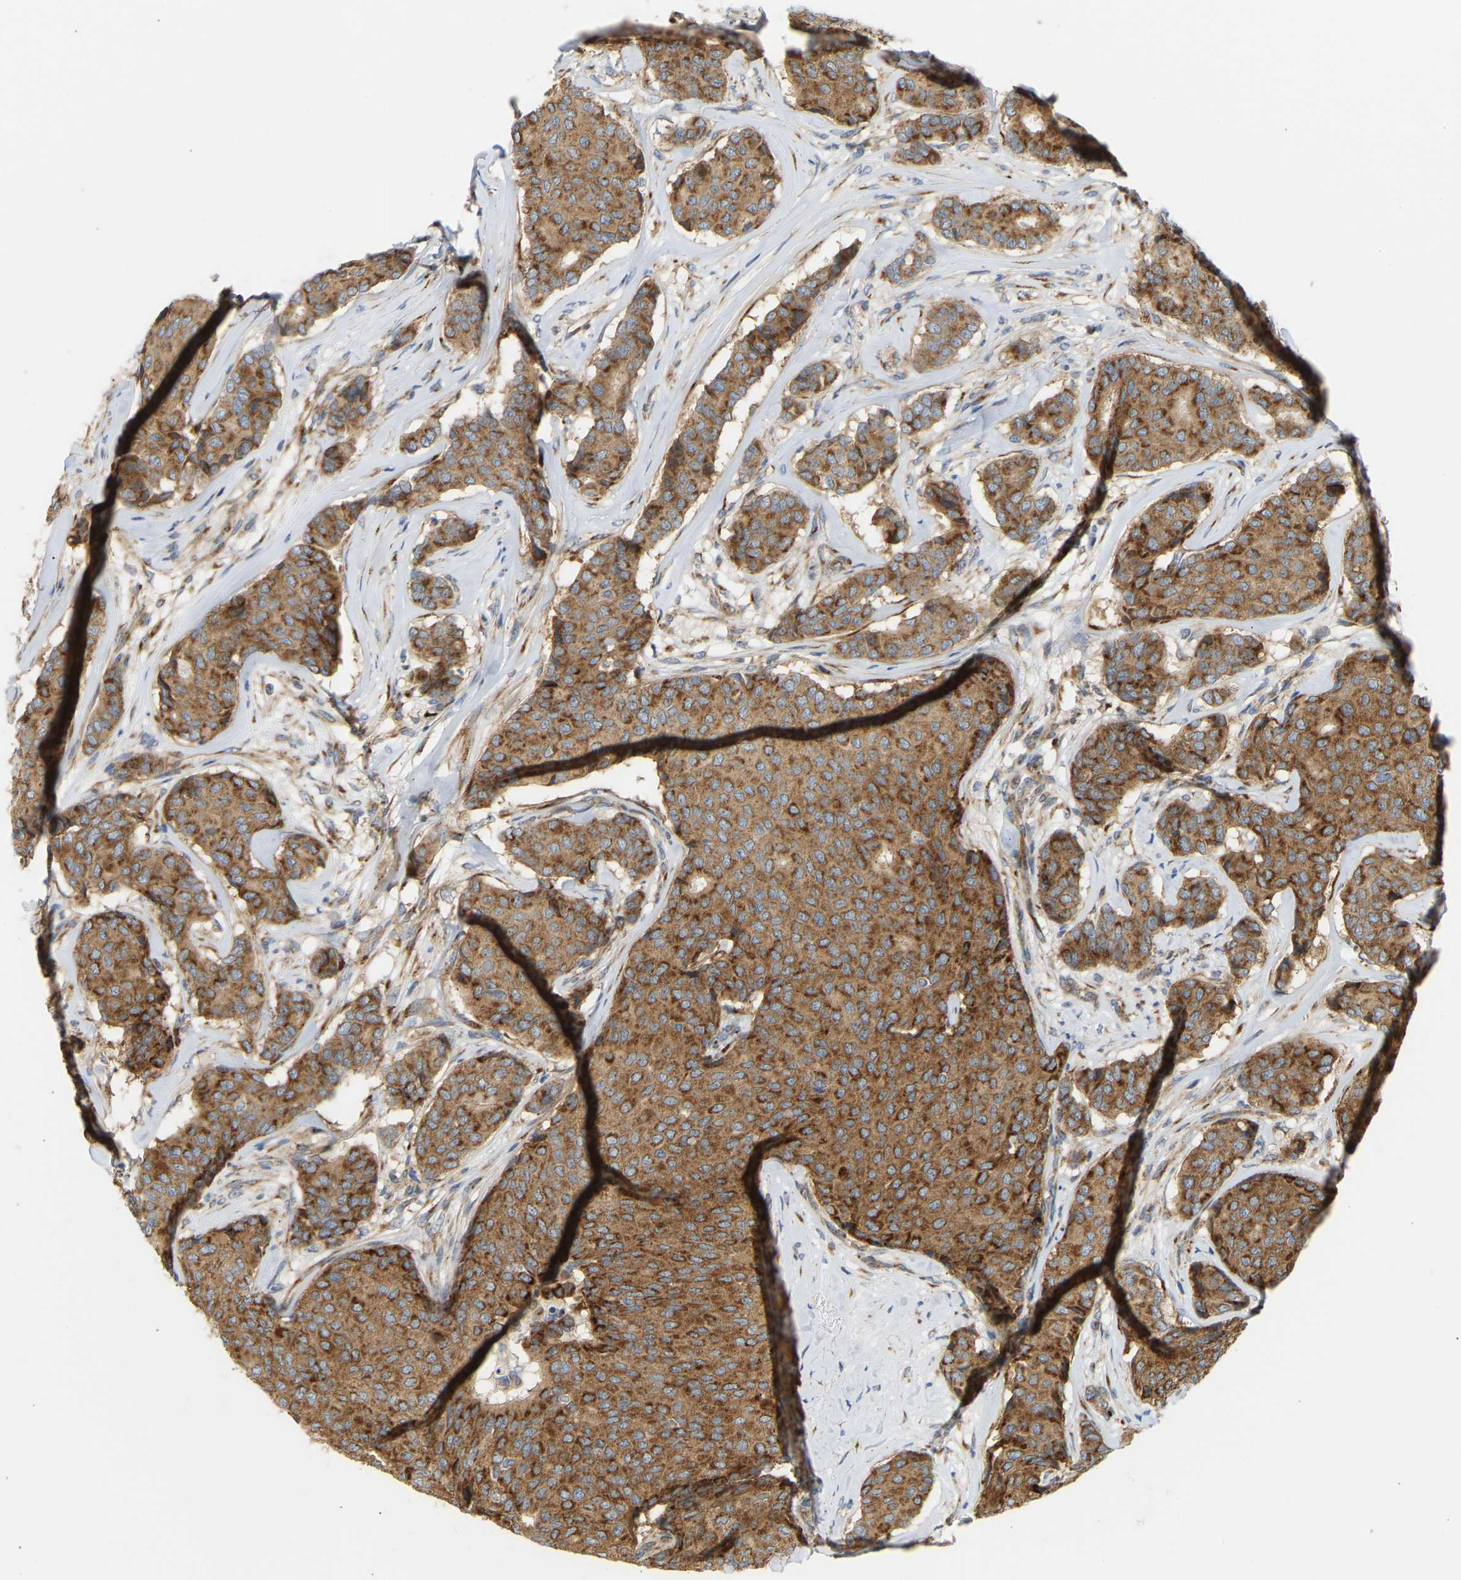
{"staining": {"intensity": "strong", "quantity": ">75%", "location": "cytoplasmic/membranous"}, "tissue": "breast cancer", "cell_type": "Tumor cells", "image_type": "cancer", "snomed": [{"axis": "morphology", "description": "Duct carcinoma"}, {"axis": "topography", "description": "Breast"}], "caption": "This photomicrograph demonstrates breast cancer (invasive ductal carcinoma) stained with immunohistochemistry (IHC) to label a protein in brown. The cytoplasmic/membranous of tumor cells show strong positivity for the protein. Nuclei are counter-stained blue.", "gene": "YIPF2", "patient": {"sex": "female", "age": 75}}